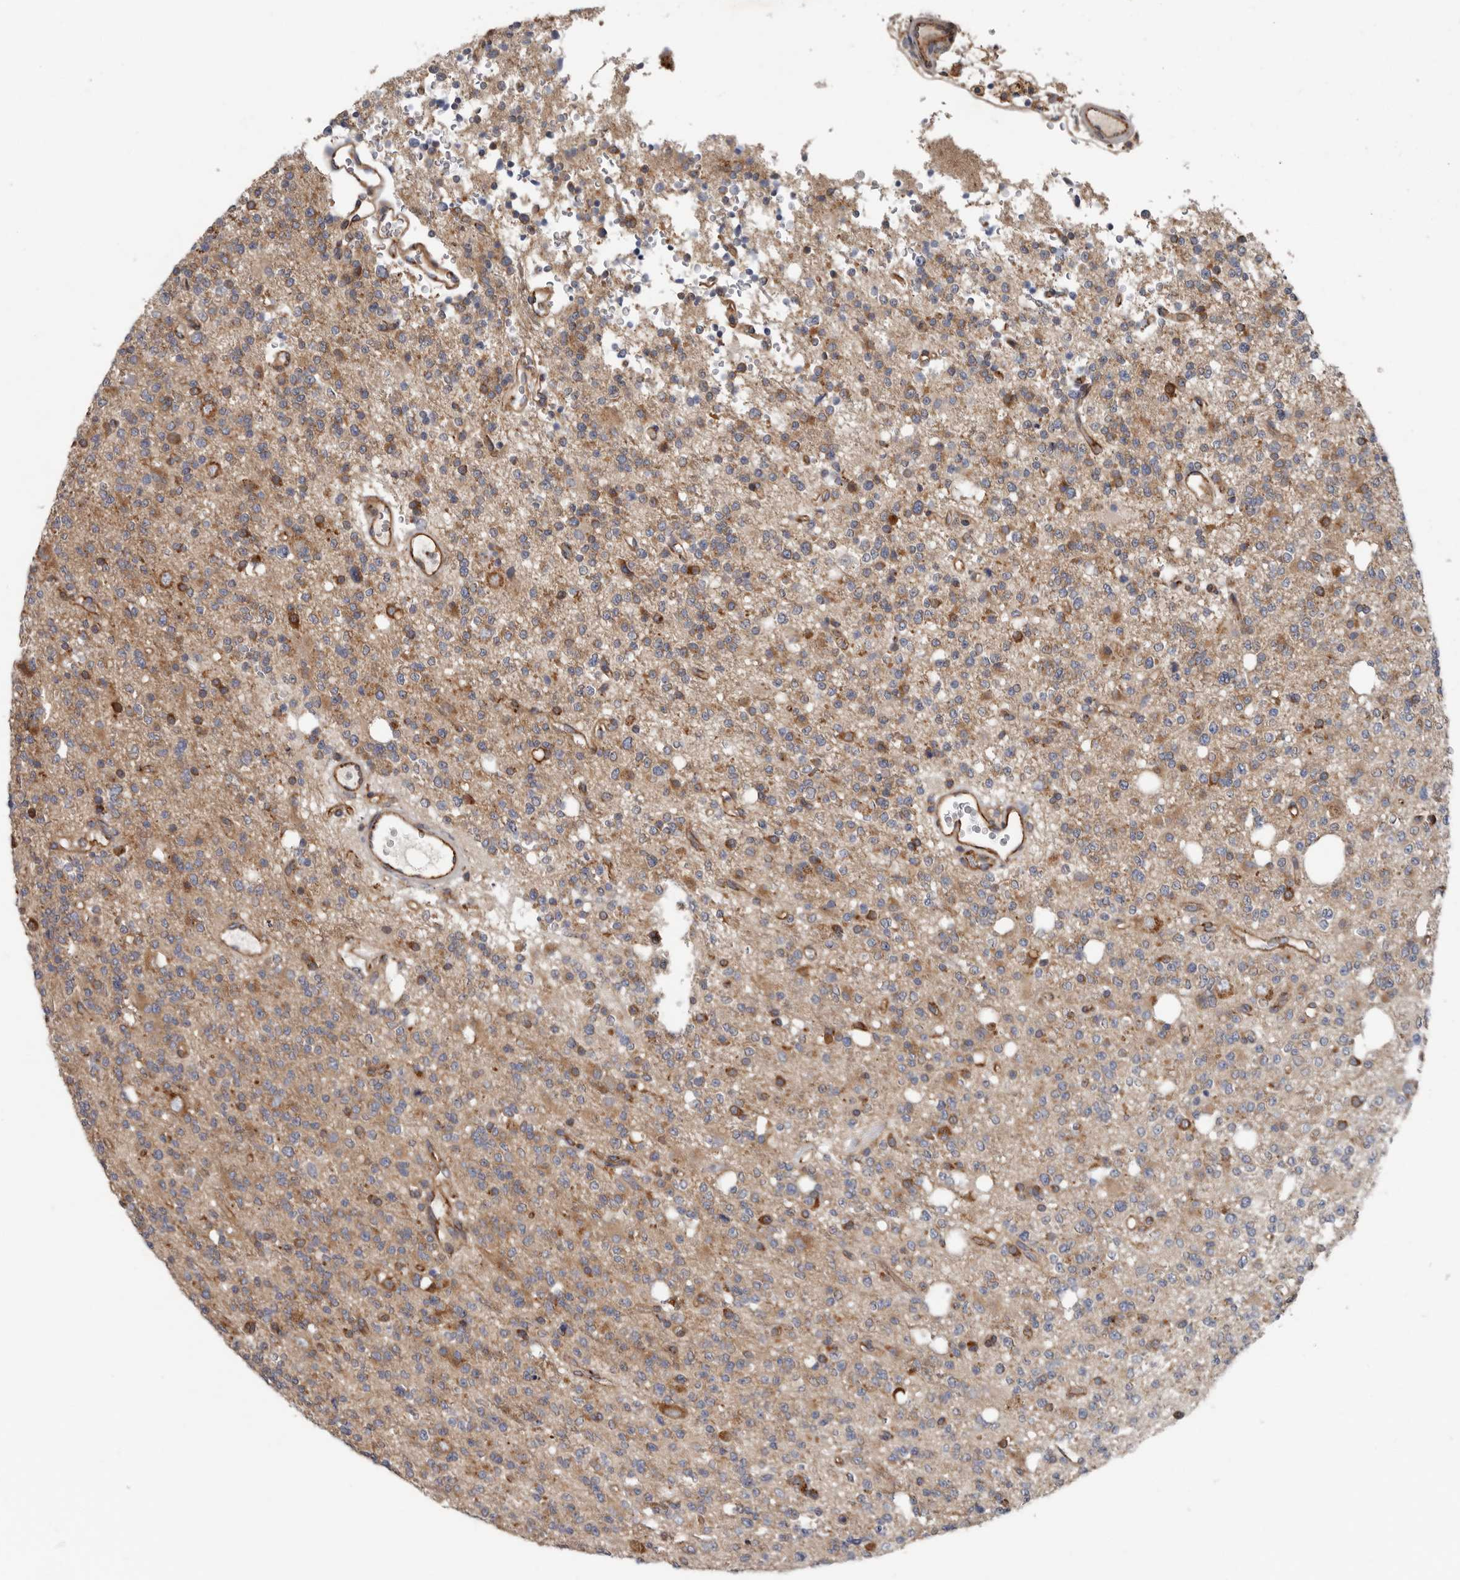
{"staining": {"intensity": "weak", "quantity": "25%-75%", "location": "cytoplasmic/membranous"}, "tissue": "glioma", "cell_type": "Tumor cells", "image_type": "cancer", "snomed": [{"axis": "morphology", "description": "Glioma, malignant, High grade"}, {"axis": "topography", "description": "Brain"}], "caption": "Human malignant glioma (high-grade) stained with a protein marker displays weak staining in tumor cells.", "gene": "LUZP1", "patient": {"sex": "female", "age": 62}}